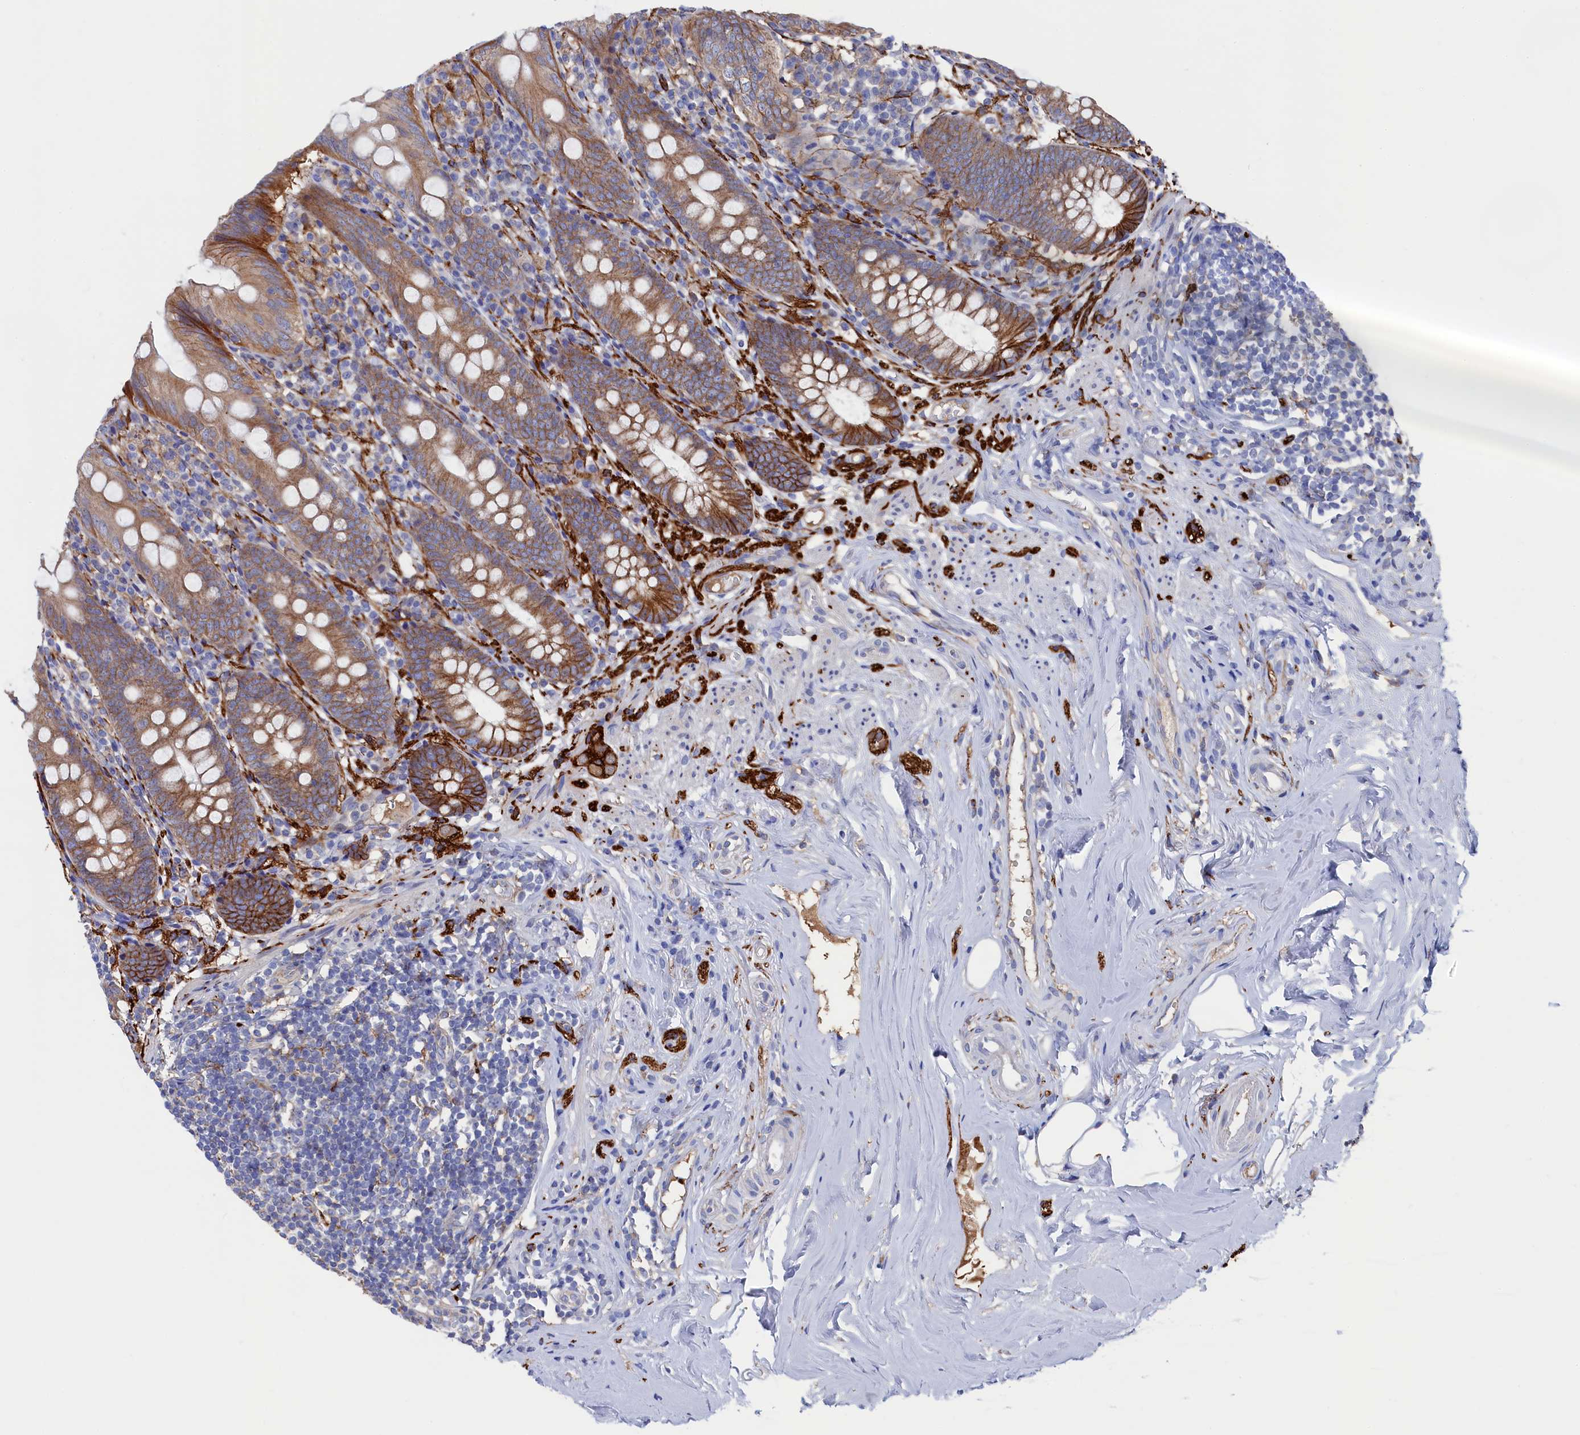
{"staining": {"intensity": "moderate", "quantity": ">75%", "location": "cytoplasmic/membranous"}, "tissue": "appendix", "cell_type": "Glandular cells", "image_type": "normal", "snomed": [{"axis": "morphology", "description": "Normal tissue, NOS"}, {"axis": "topography", "description": "Appendix"}], "caption": "Appendix stained for a protein shows moderate cytoplasmic/membranous positivity in glandular cells. The protein of interest is shown in brown color, while the nuclei are stained blue.", "gene": "C12orf73", "patient": {"sex": "female", "age": 51}}